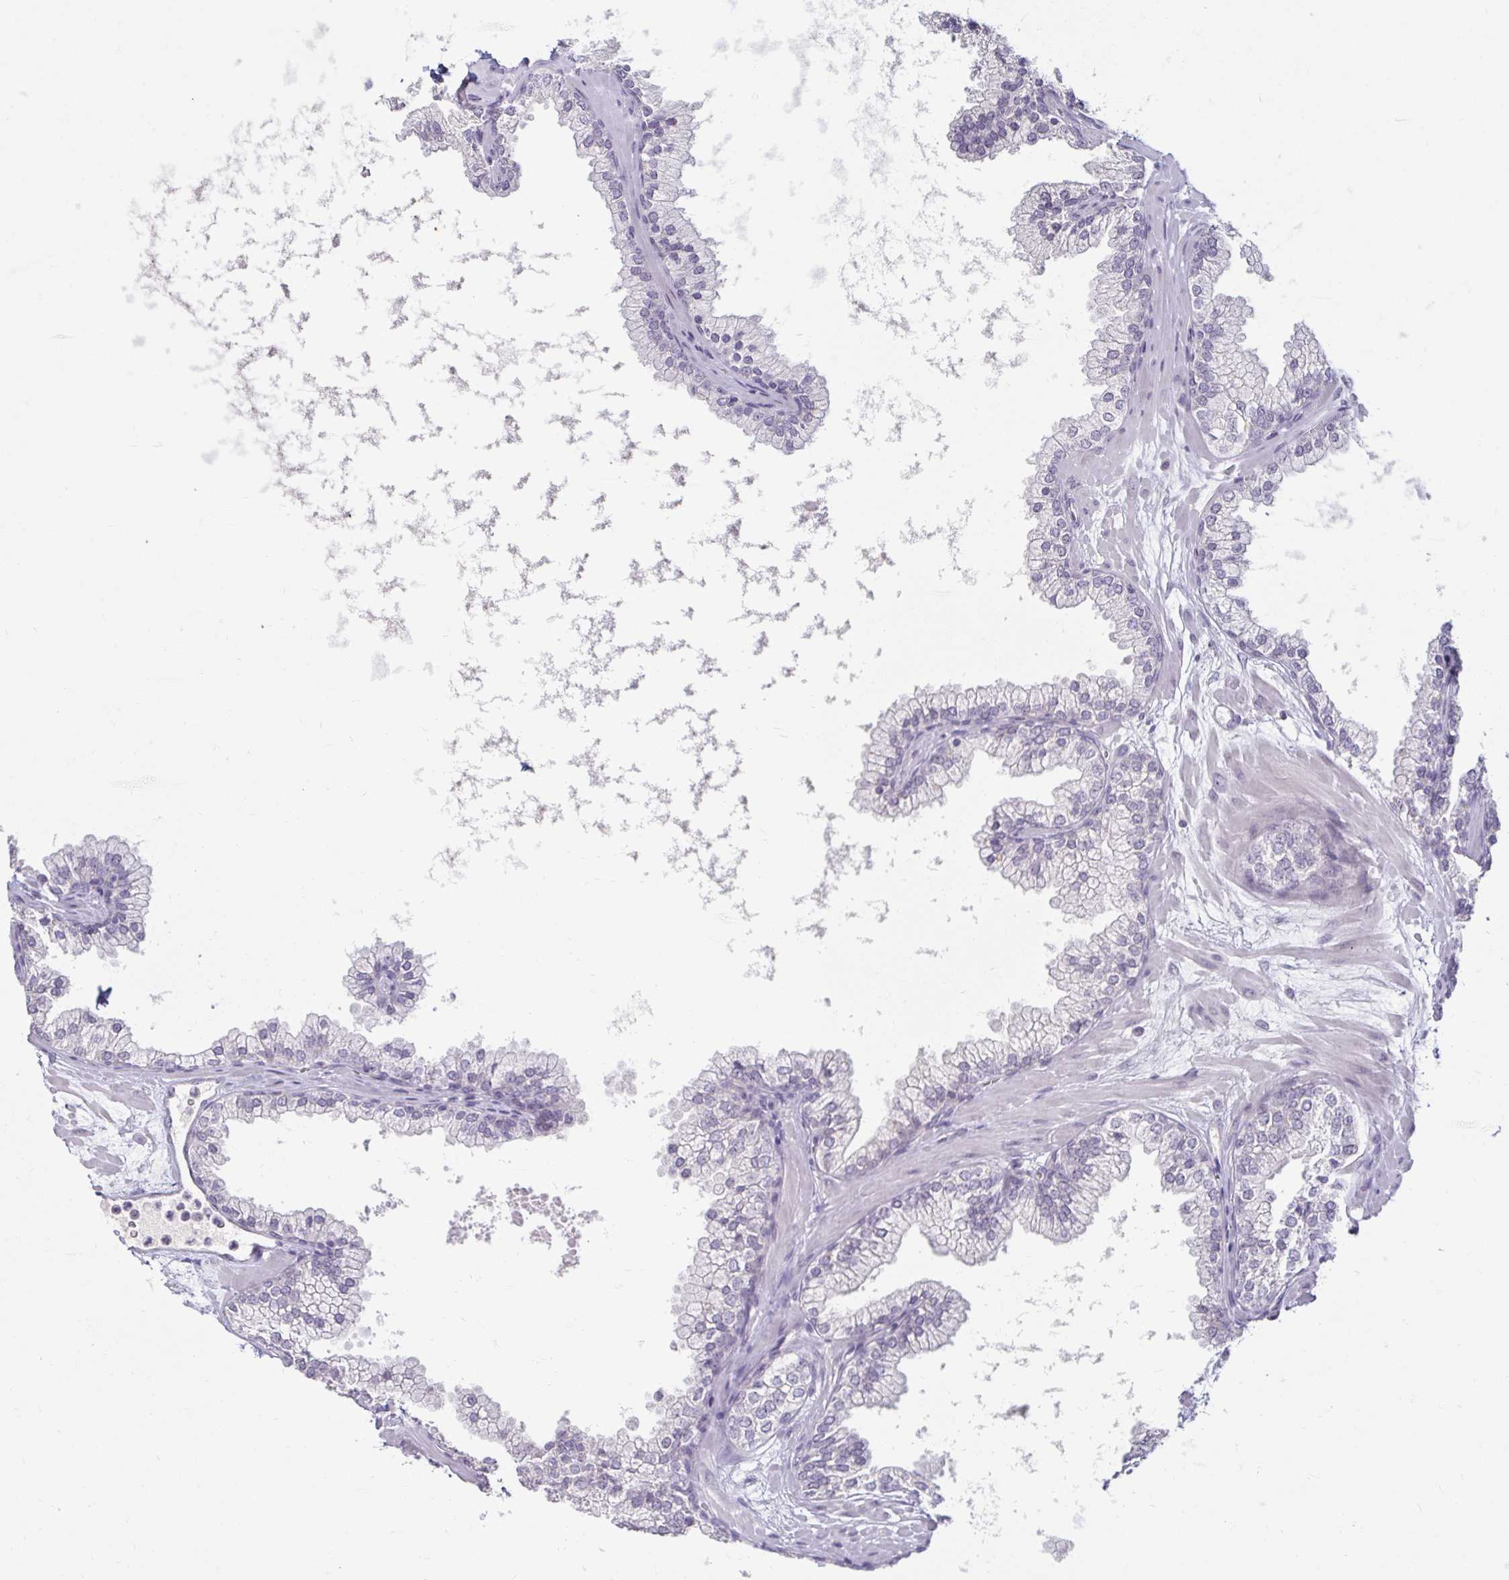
{"staining": {"intensity": "negative", "quantity": "none", "location": "none"}, "tissue": "prostate", "cell_type": "Glandular cells", "image_type": "normal", "snomed": [{"axis": "morphology", "description": "Normal tissue, NOS"}, {"axis": "topography", "description": "Prostate"}, {"axis": "topography", "description": "Peripheral nerve tissue"}], "caption": "DAB (3,3'-diaminobenzidine) immunohistochemical staining of benign prostate shows no significant positivity in glandular cells. (DAB (3,3'-diaminobenzidine) IHC visualized using brightfield microscopy, high magnification).", "gene": "DDN", "patient": {"sex": "male", "age": 61}}